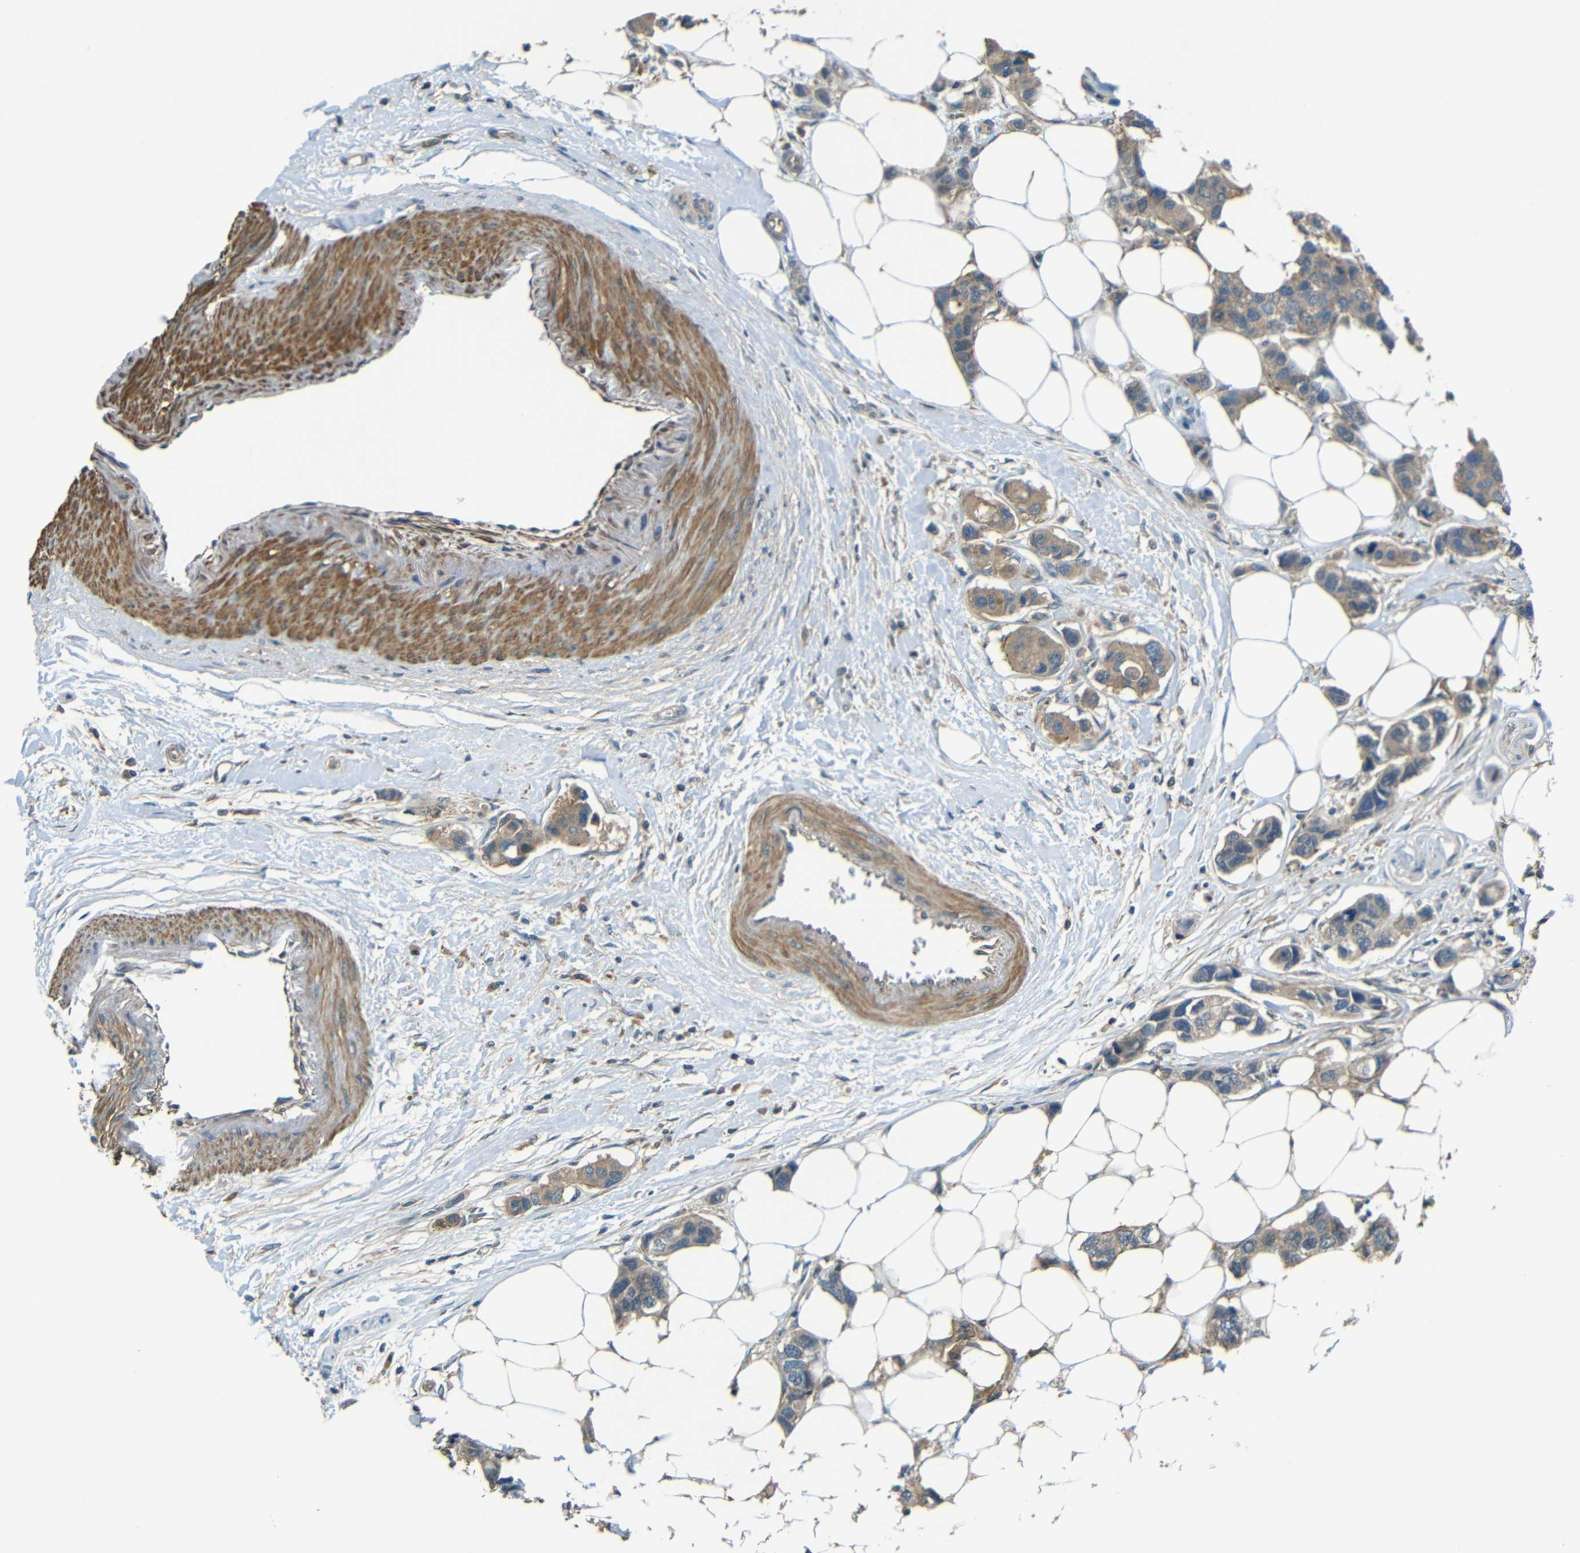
{"staining": {"intensity": "moderate", "quantity": ">75%", "location": "cytoplasmic/membranous"}, "tissue": "breast cancer", "cell_type": "Tumor cells", "image_type": "cancer", "snomed": [{"axis": "morphology", "description": "Normal tissue, NOS"}, {"axis": "morphology", "description": "Duct carcinoma"}, {"axis": "topography", "description": "Breast"}], "caption": "Tumor cells show medium levels of moderate cytoplasmic/membranous expression in approximately >75% of cells in human breast cancer.", "gene": "FNDC3A", "patient": {"sex": "female", "age": 50}}